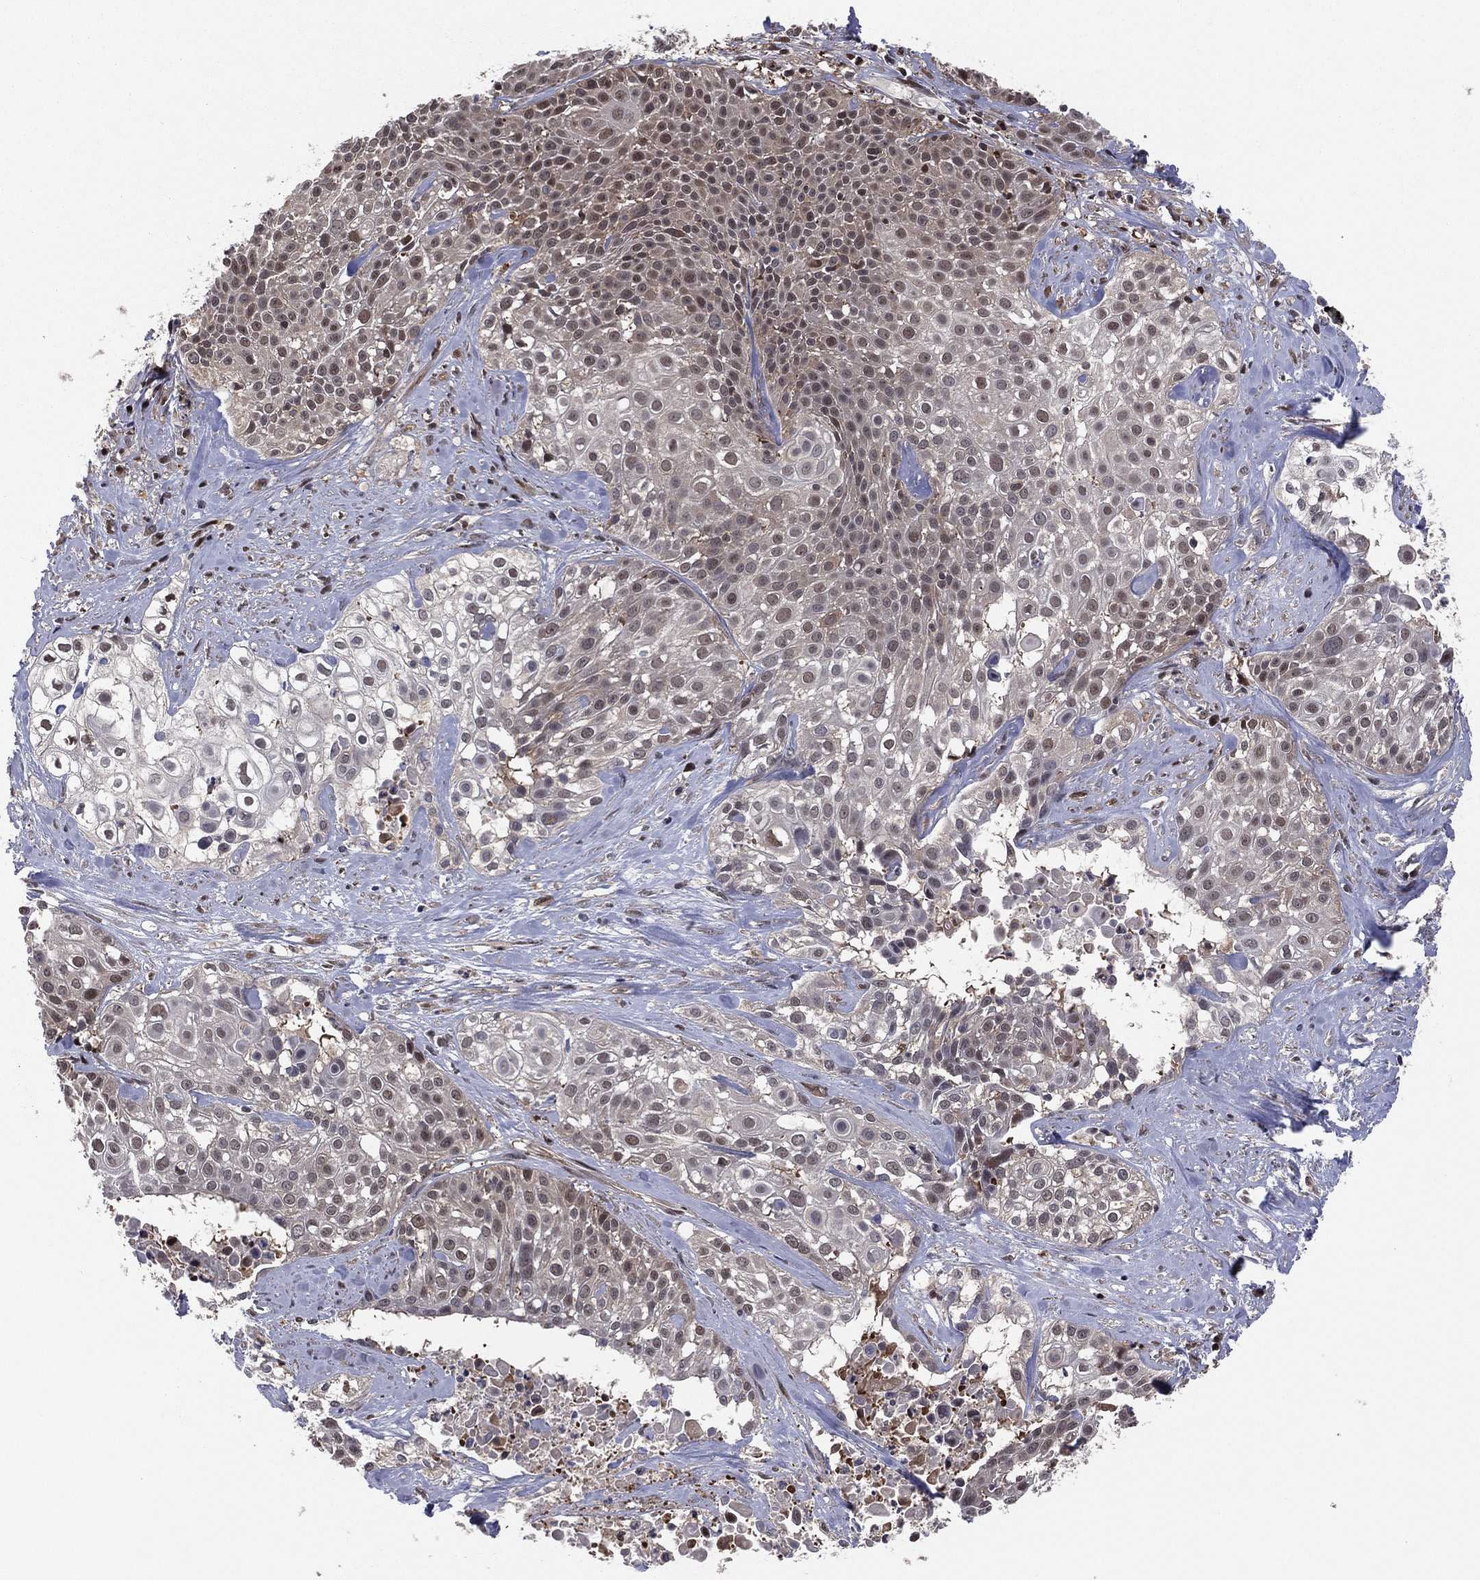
{"staining": {"intensity": "moderate", "quantity": "<25%", "location": "nuclear"}, "tissue": "cervical cancer", "cell_type": "Tumor cells", "image_type": "cancer", "snomed": [{"axis": "morphology", "description": "Squamous cell carcinoma, NOS"}, {"axis": "topography", "description": "Cervix"}], "caption": "Protein expression analysis of human cervical cancer (squamous cell carcinoma) reveals moderate nuclear staining in approximately <25% of tumor cells.", "gene": "ICOSLG", "patient": {"sex": "female", "age": 39}}